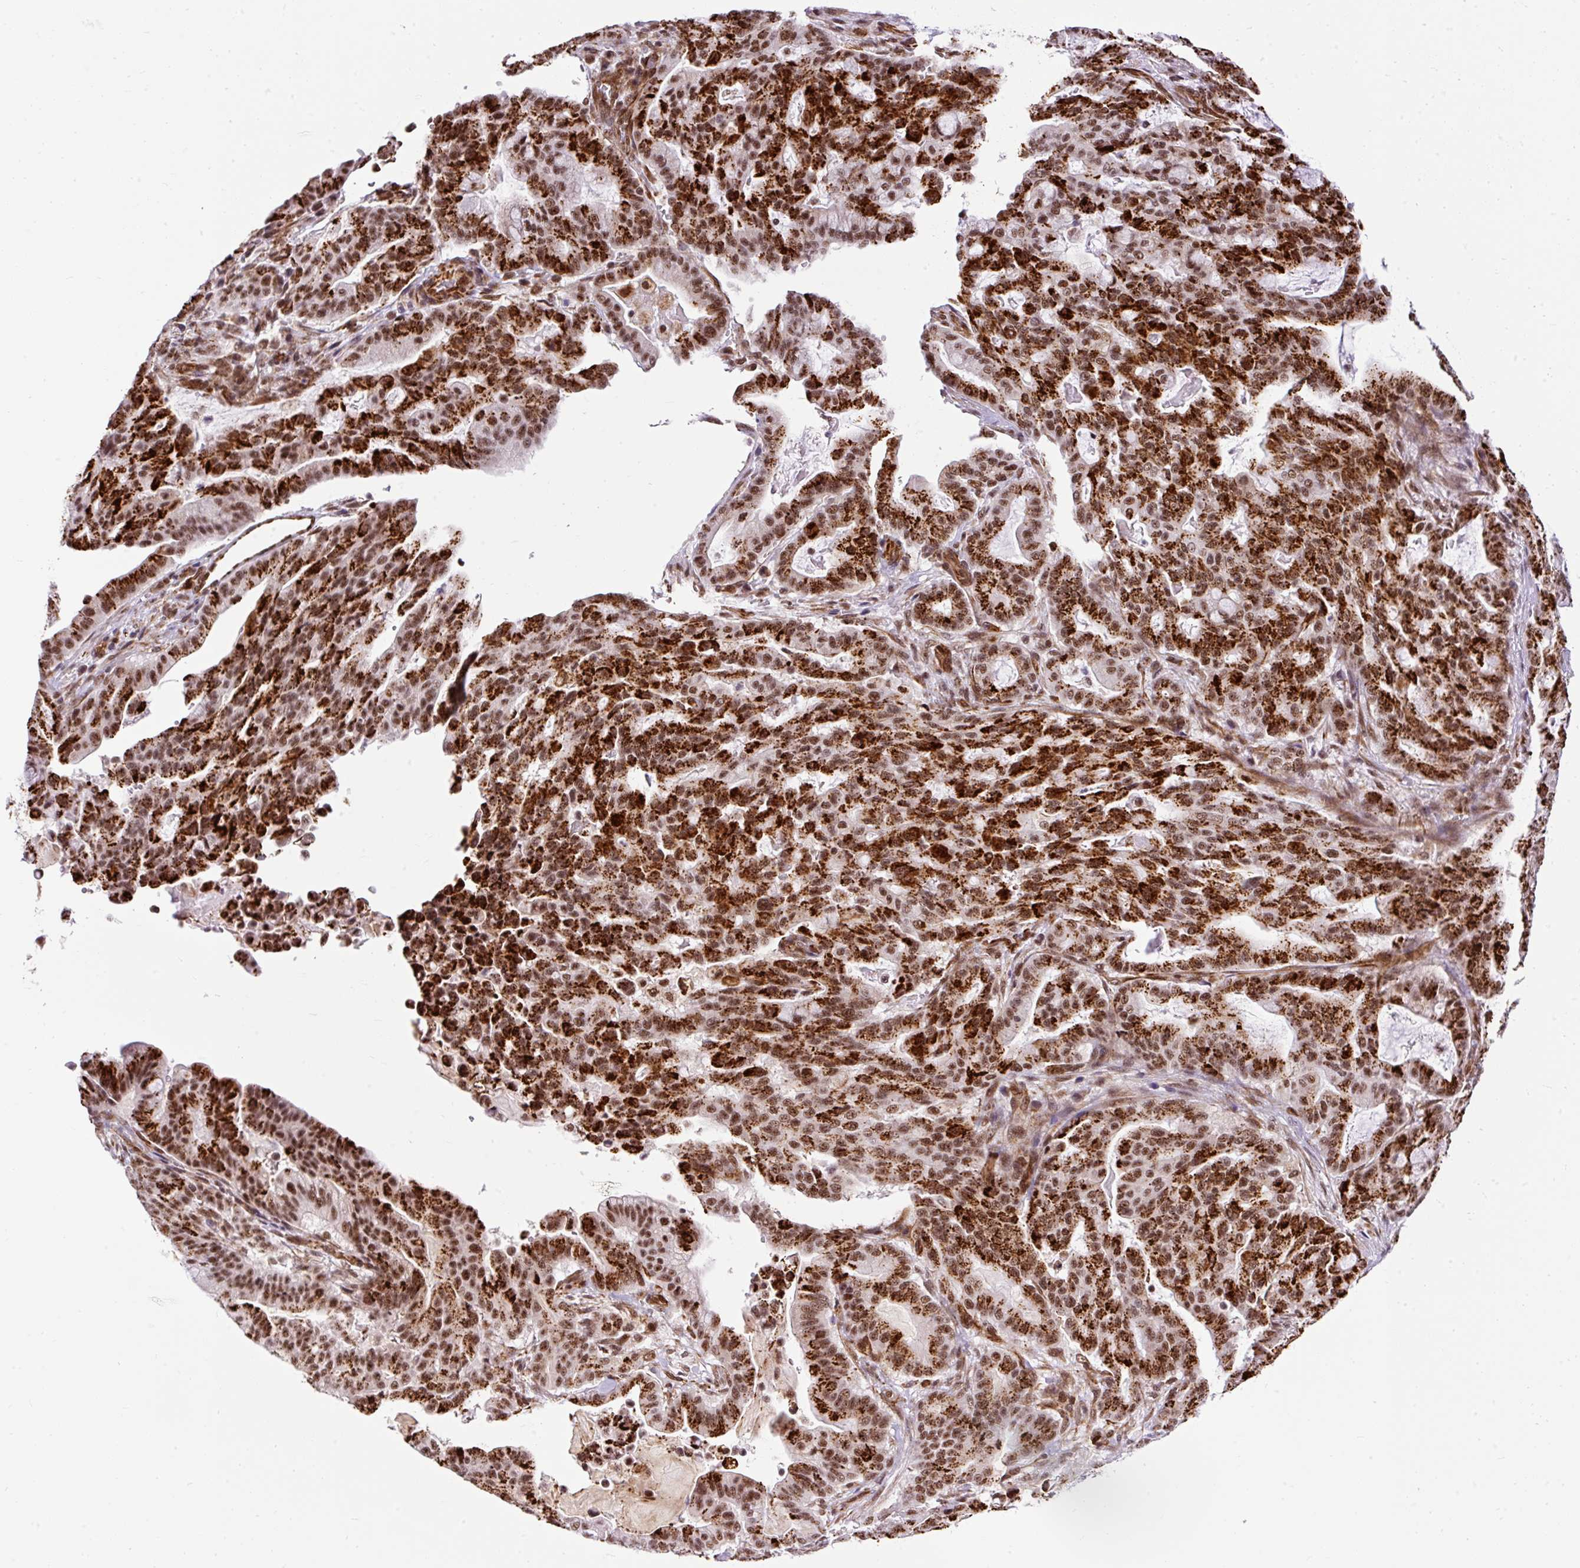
{"staining": {"intensity": "strong", "quantity": ">75%", "location": "cytoplasmic/membranous,nuclear"}, "tissue": "pancreatic cancer", "cell_type": "Tumor cells", "image_type": "cancer", "snomed": [{"axis": "morphology", "description": "Adenocarcinoma, NOS"}, {"axis": "topography", "description": "Pancreas"}], "caption": "Strong cytoplasmic/membranous and nuclear protein expression is seen in about >75% of tumor cells in pancreatic adenocarcinoma.", "gene": "LUC7L2", "patient": {"sex": "male", "age": 63}}